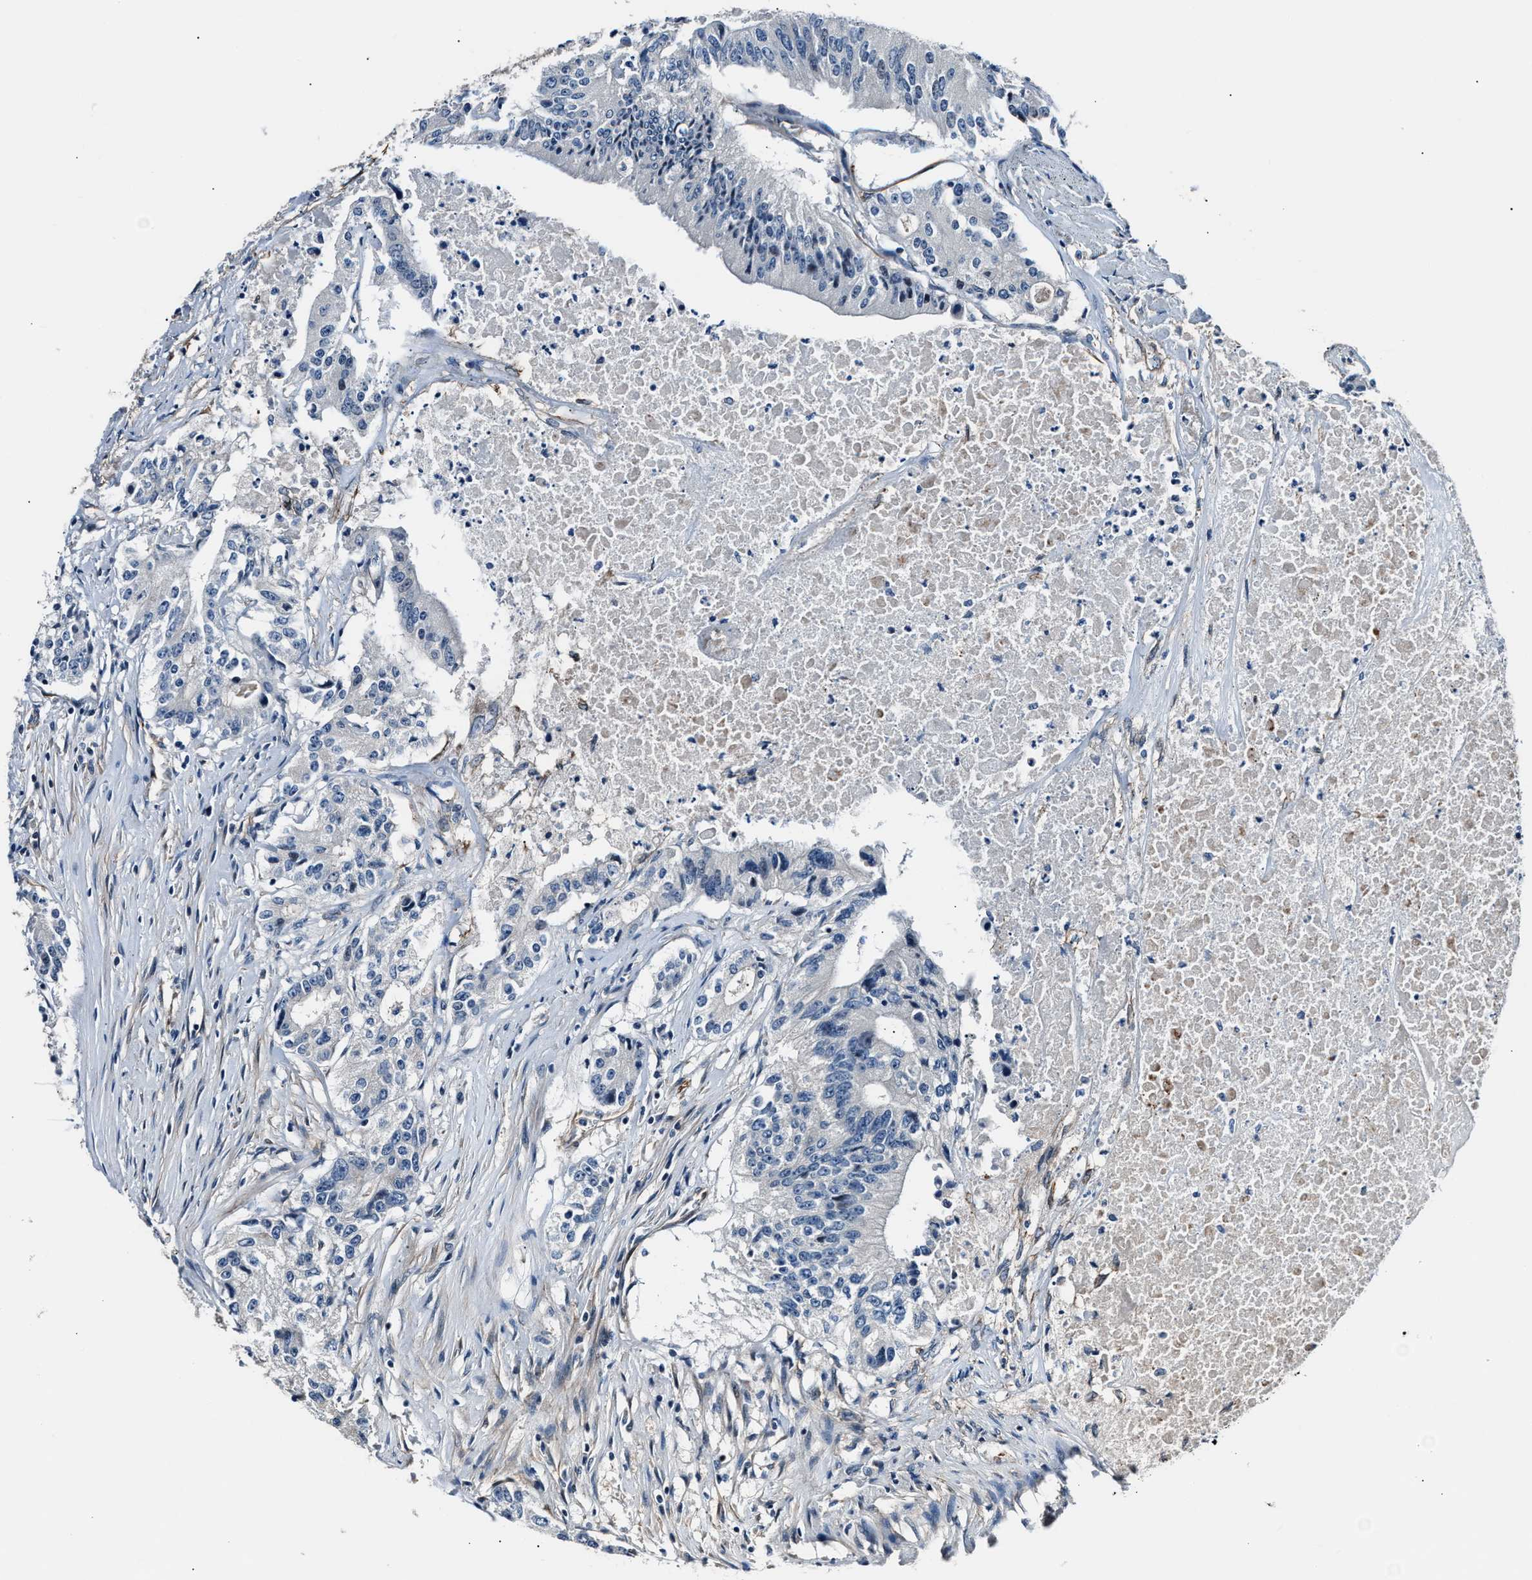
{"staining": {"intensity": "negative", "quantity": "none", "location": "none"}, "tissue": "colorectal cancer", "cell_type": "Tumor cells", "image_type": "cancer", "snomed": [{"axis": "morphology", "description": "Adenocarcinoma, NOS"}, {"axis": "topography", "description": "Colon"}], "caption": "This is a histopathology image of immunohistochemistry (IHC) staining of adenocarcinoma (colorectal), which shows no expression in tumor cells. (Brightfield microscopy of DAB (3,3'-diaminobenzidine) IHC at high magnification).", "gene": "MPDZ", "patient": {"sex": "female", "age": 77}}